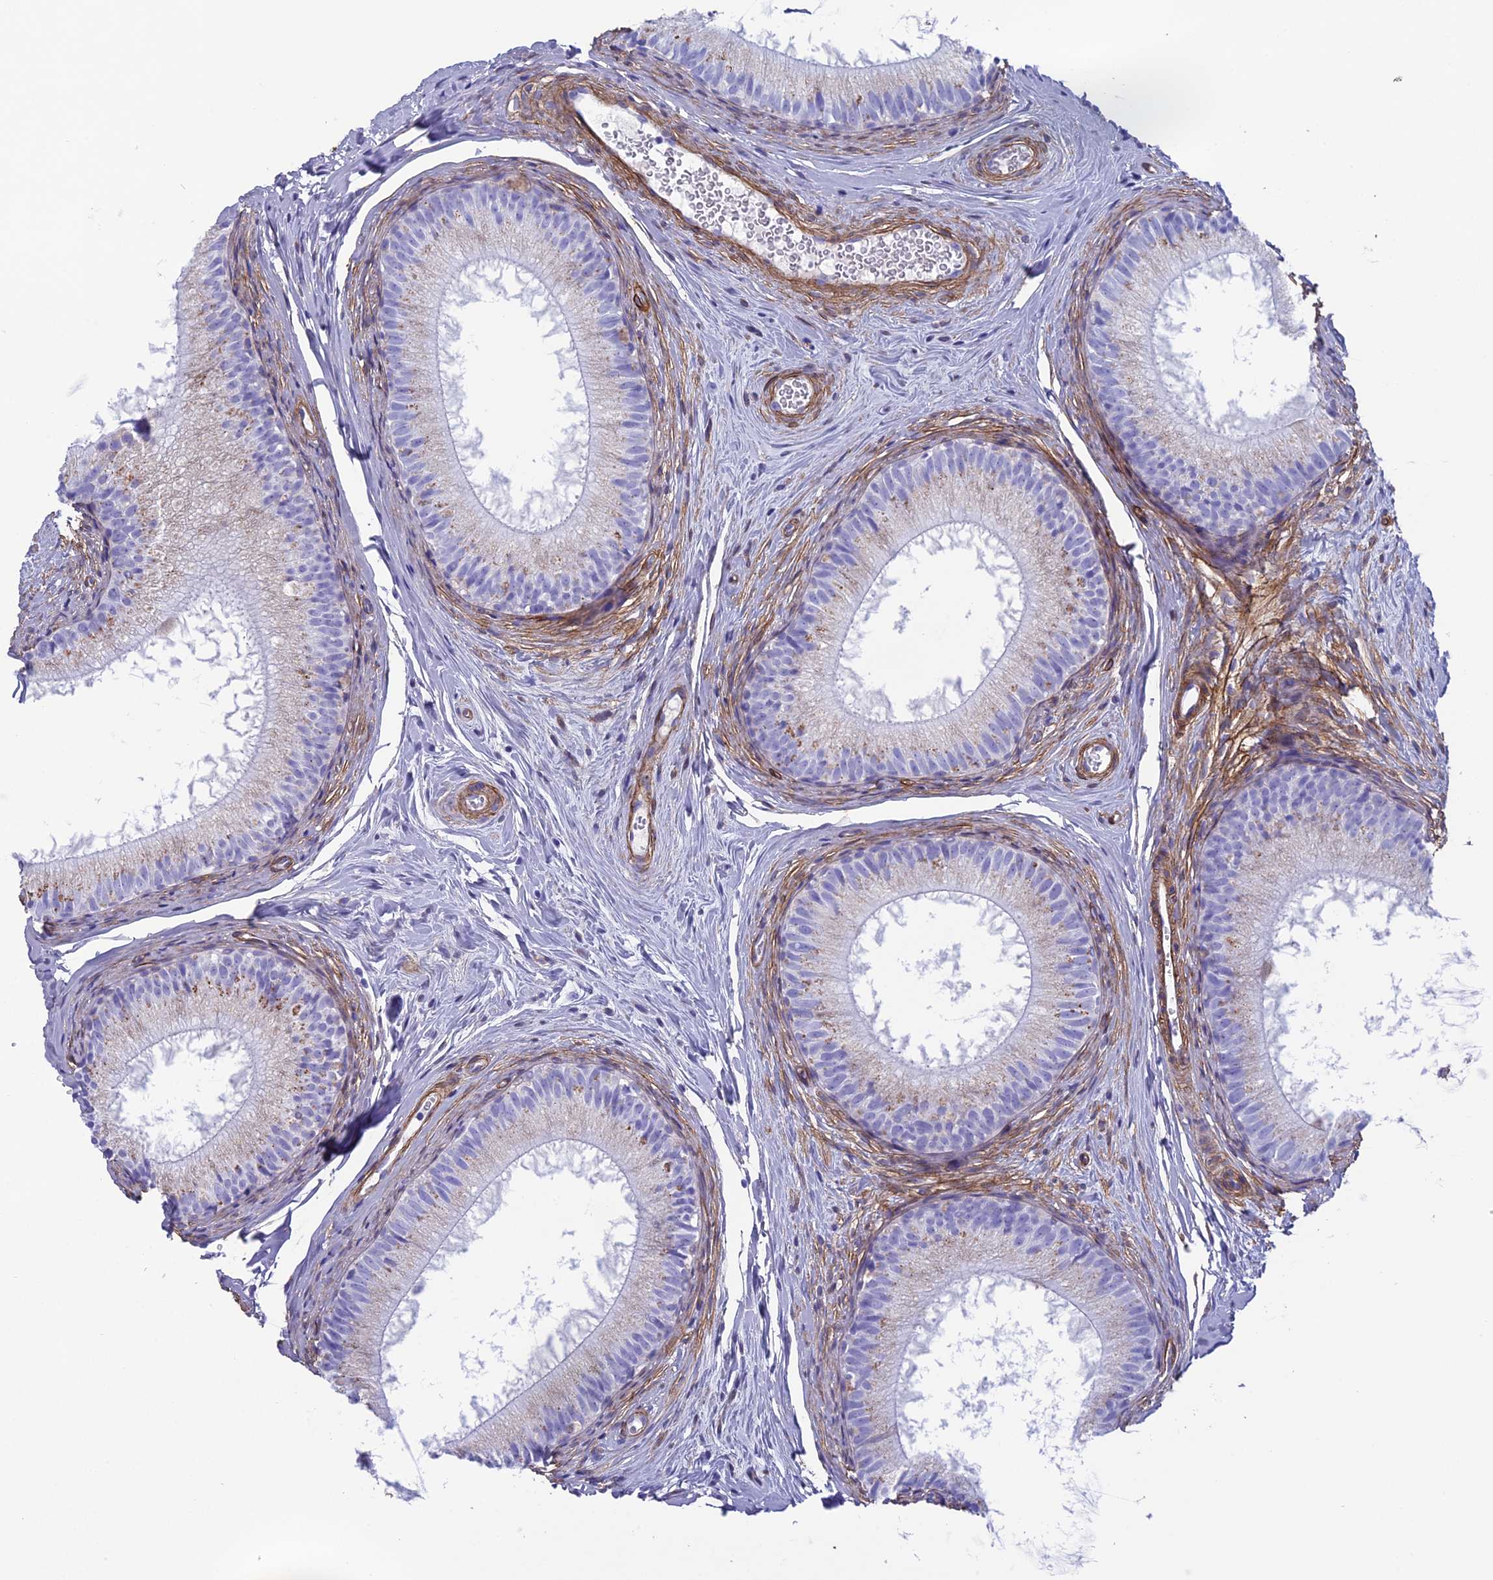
{"staining": {"intensity": "moderate", "quantity": "25%-75%", "location": "cytoplasmic/membranous"}, "tissue": "epididymis", "cell_type": "Glandular cells", "image_type": "normal", "snomed": [{"axis": "morphology", "description": "Normal tissue, NOS"}, {"axis": "topography", "description": "Epididymis"}], "caption": "Brown immunohistochemical staining in unremarkable epididymis demonstrates moderate cytoplasmic/membranous positivity in about 25%-75% of glandular cells.", "gene": "TNS1", "patient": {"sex": "male", "age": 34}}